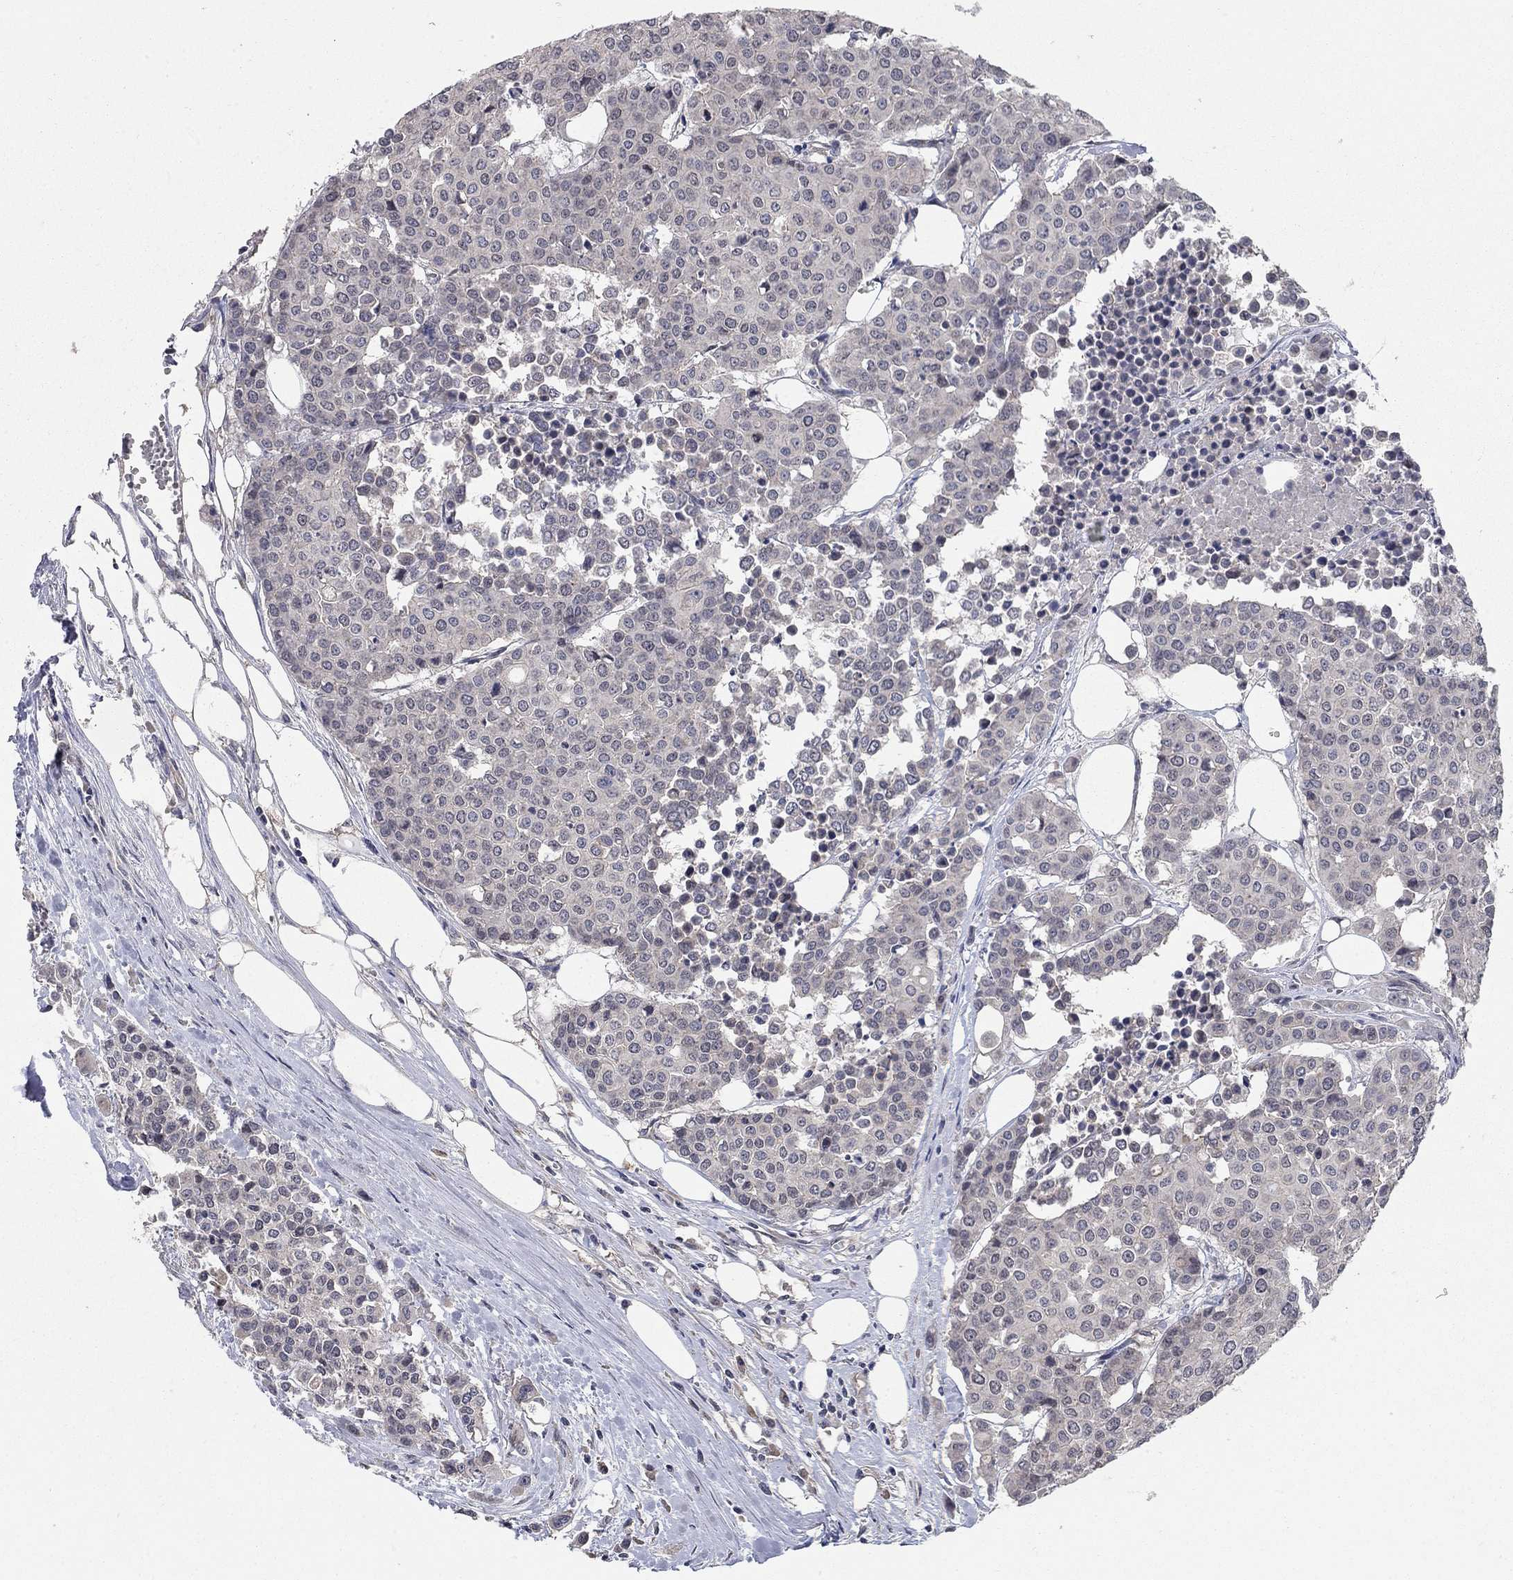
{"staining": {"intensity": "negative", "quantity": "none", "location": "none"}, "tissue": "carcinoid", "cell_type": "Tumor cells", "image_type": "cancer", "snomed": [{"axis": "morphology", "description": "Carcinoid, malignant, NOS"}, {"axis": "topography", "description": "Colon"}], "caption": "This micrograph is of malignant carcinoid stained with immunohistochemistry to label a protein in brown with the nuclei are counter-stained blue. There is no expression in tumor cells.", "gene": "WASF3", "patient": {"sex": "male", "age": 81}}